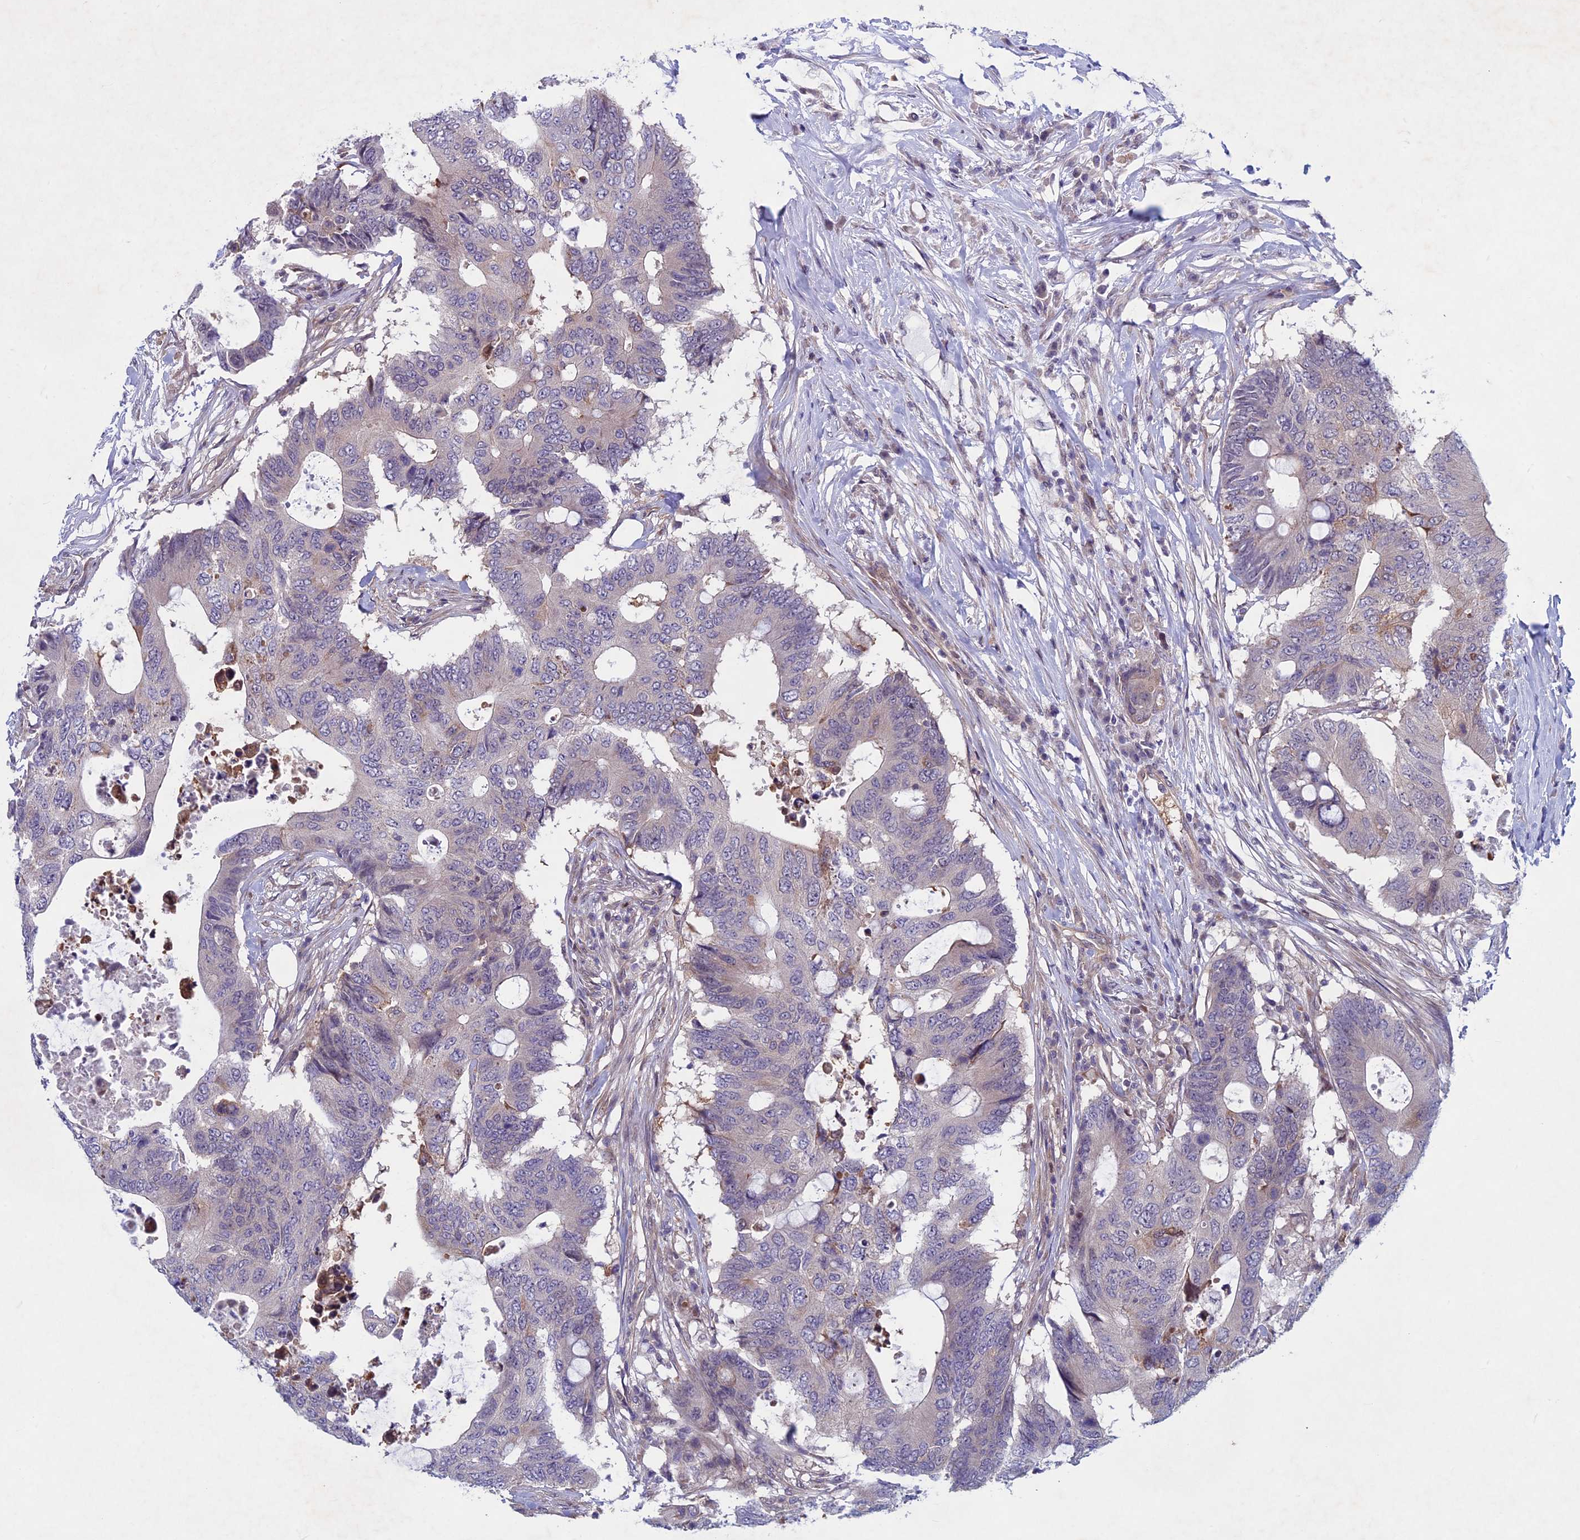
{"staining": {"intensity": "negative", "quantity": "none", "location": "none"}, "tissue": "colorectal cancer", "cell_type": "Tumor cells", "image_type": "cancer", "snomed": [{"axis": "morphology", "description": "Adenocarcinoma, NOS"}, {"axis": "topography", "description": "Colon"}], "caption": "Tumor cells show no significant protein positivity in colorectal cancer.", "gene": "PTHLH", "patient": {"sex": "male", "age": 71}}